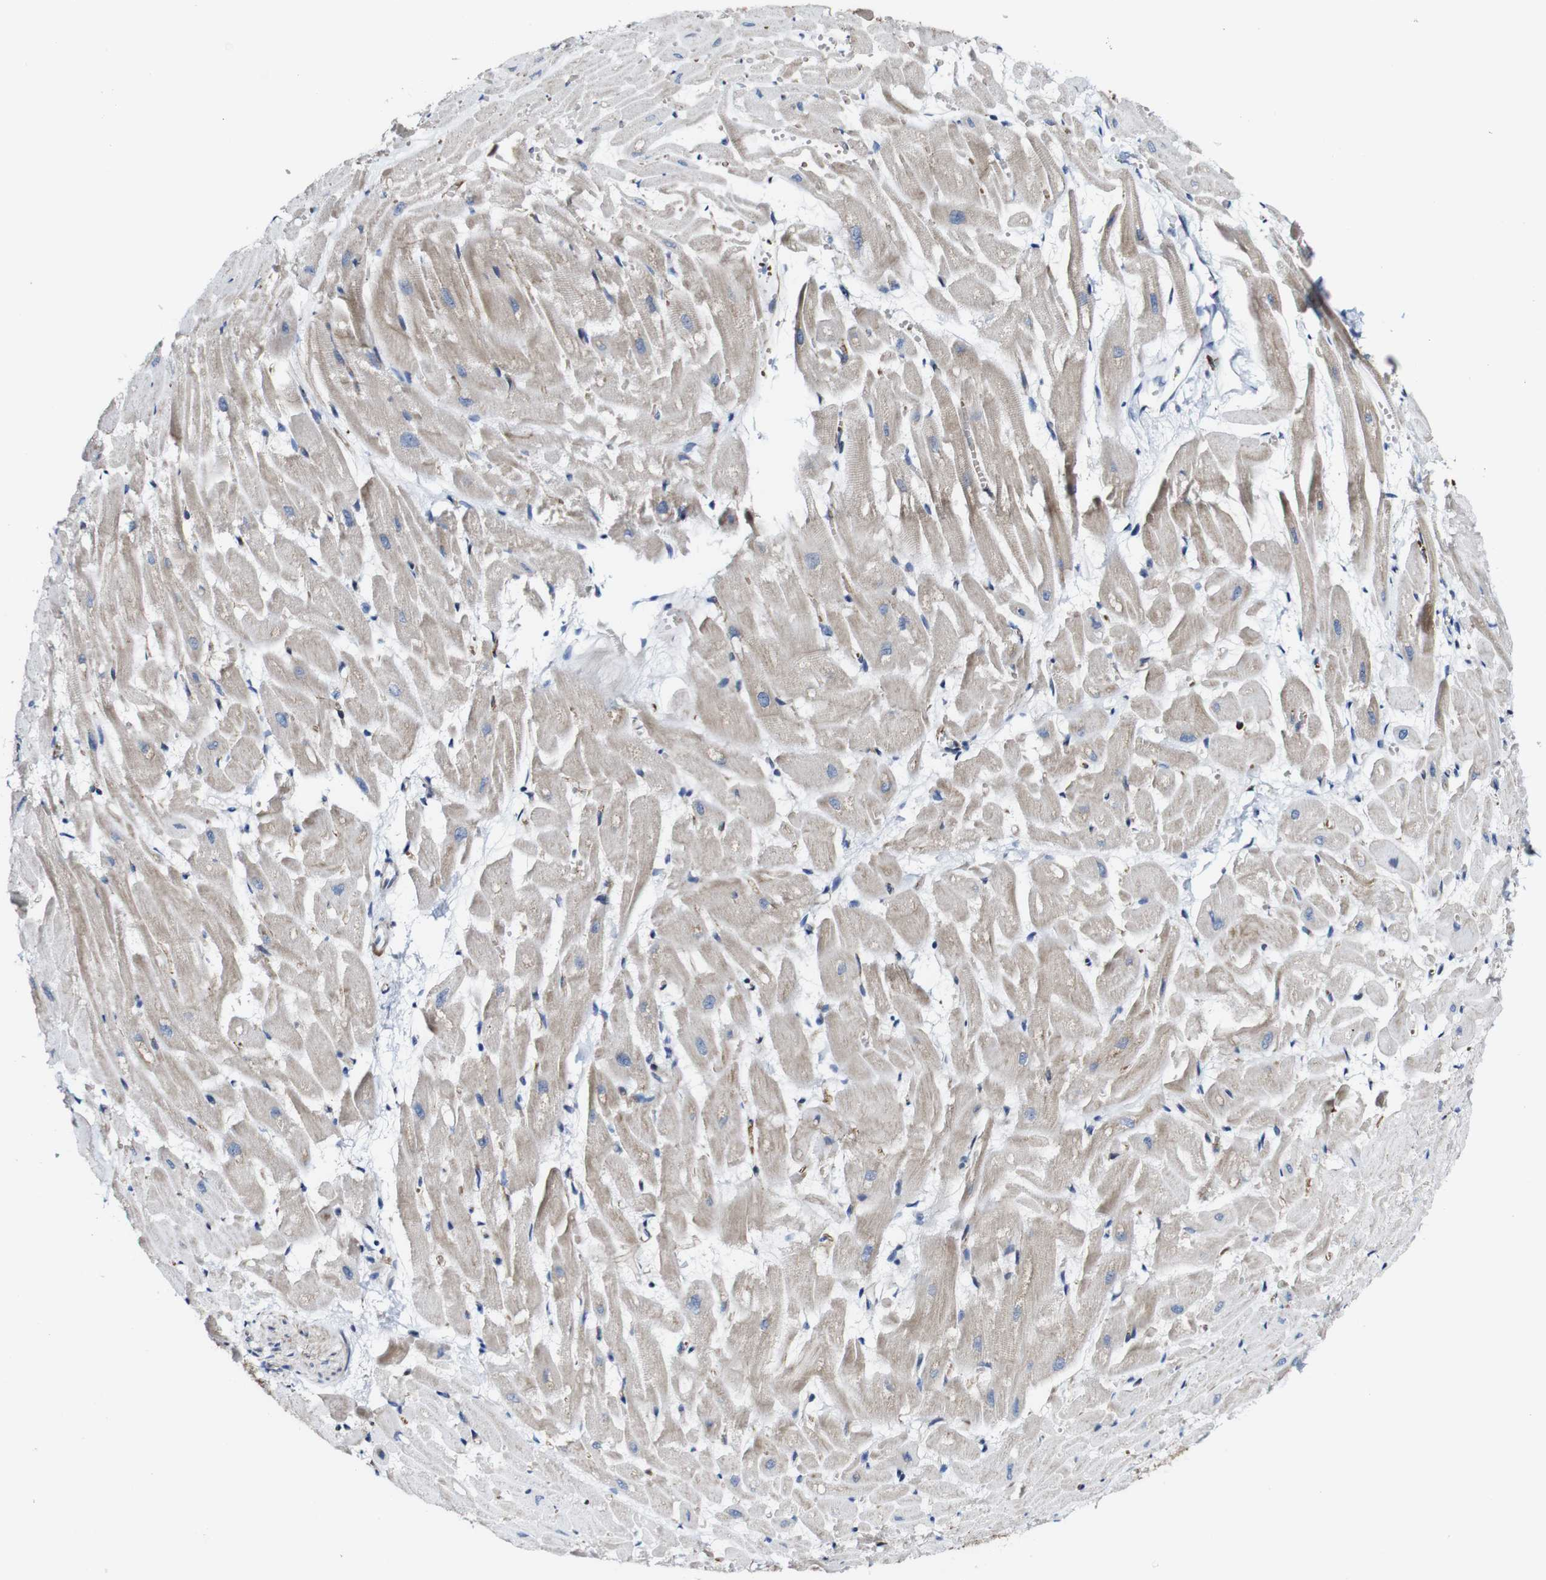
{"staining": {"intensity": "weak", "quantity": ">75%", "location": "cytoplasmic/membranous"}, "tissue": "heart muscle", "cell_type": "Cardiomyocytes", "image_type": "normal", "snomed": [{"axis": "morphology", "description": "Normal tissue, NOS"}, {"axis": "topography", "description": "Heart"}], "caption": "There is low levels of weak cytoplasmic/membranous staining in cardiomyocytes of unremarkable heart muscle, as demonstrated by immunohistochemical staining (brown color).", "gene": "JAK2", "patient": {"sex": "female", "age": 19}}